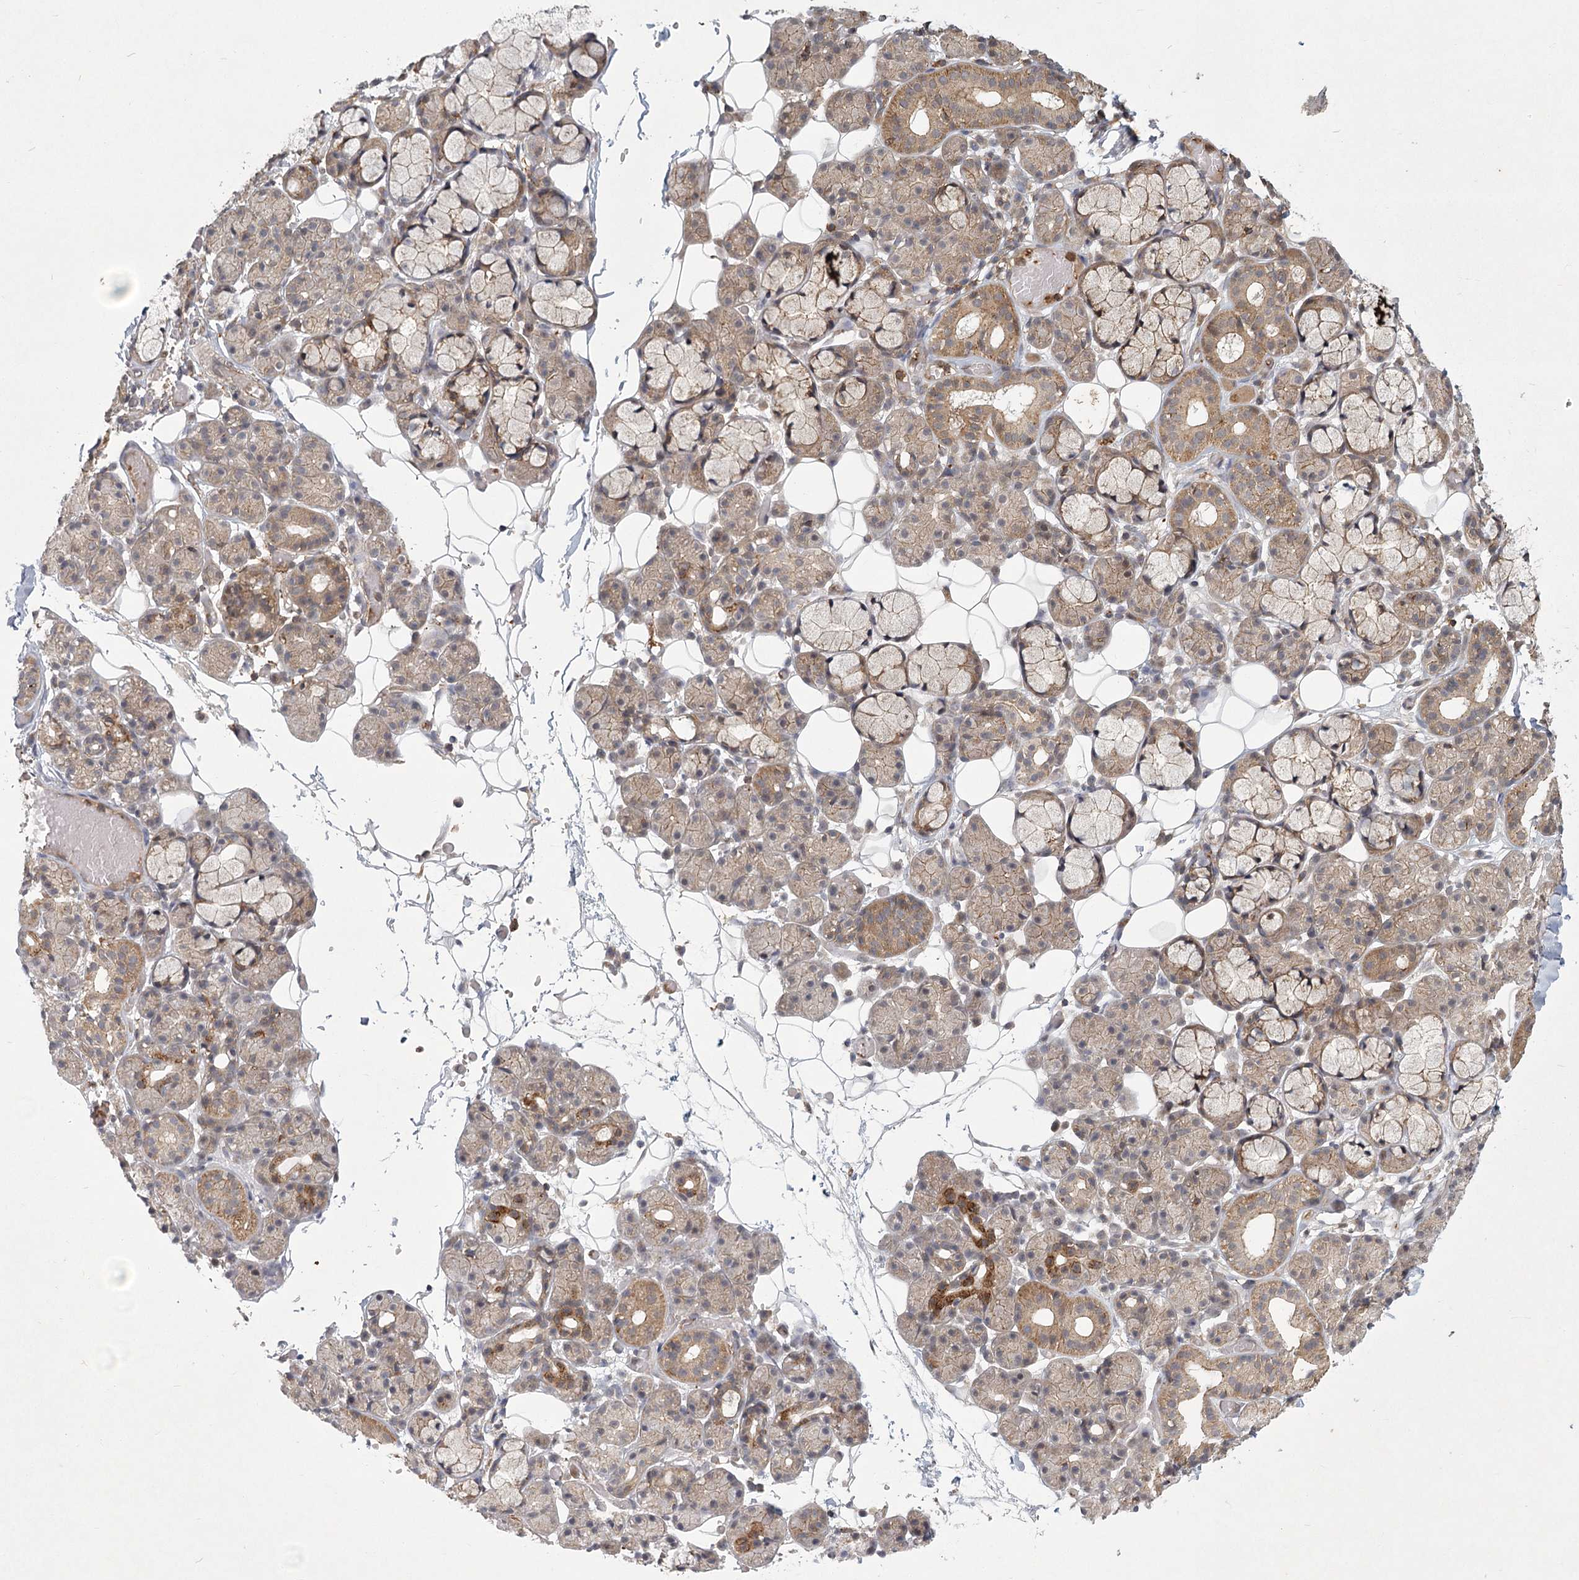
{"staining": {"intensity": "moderate", "quantity": "25%-75%", "location": "cytoplasmic/membranous"}, "tissue": "salivary gland", "cell_type": "Glandular cells", "image_type": "normal", "snomed": [{"axis": "morphology", "description": "Normal tissue, NOS"}, {"axis": "topography", "description": "Salivary gland"}], "caption": "About 25%-75% of glandular cells in unremarkable human salivary gland reveal moderate cytoplasmic/membranous protein positivity as visualized by brown immunohistochemical staining.", "gene": "MEPE", "patient": {"sex": "male", "age": 63}}